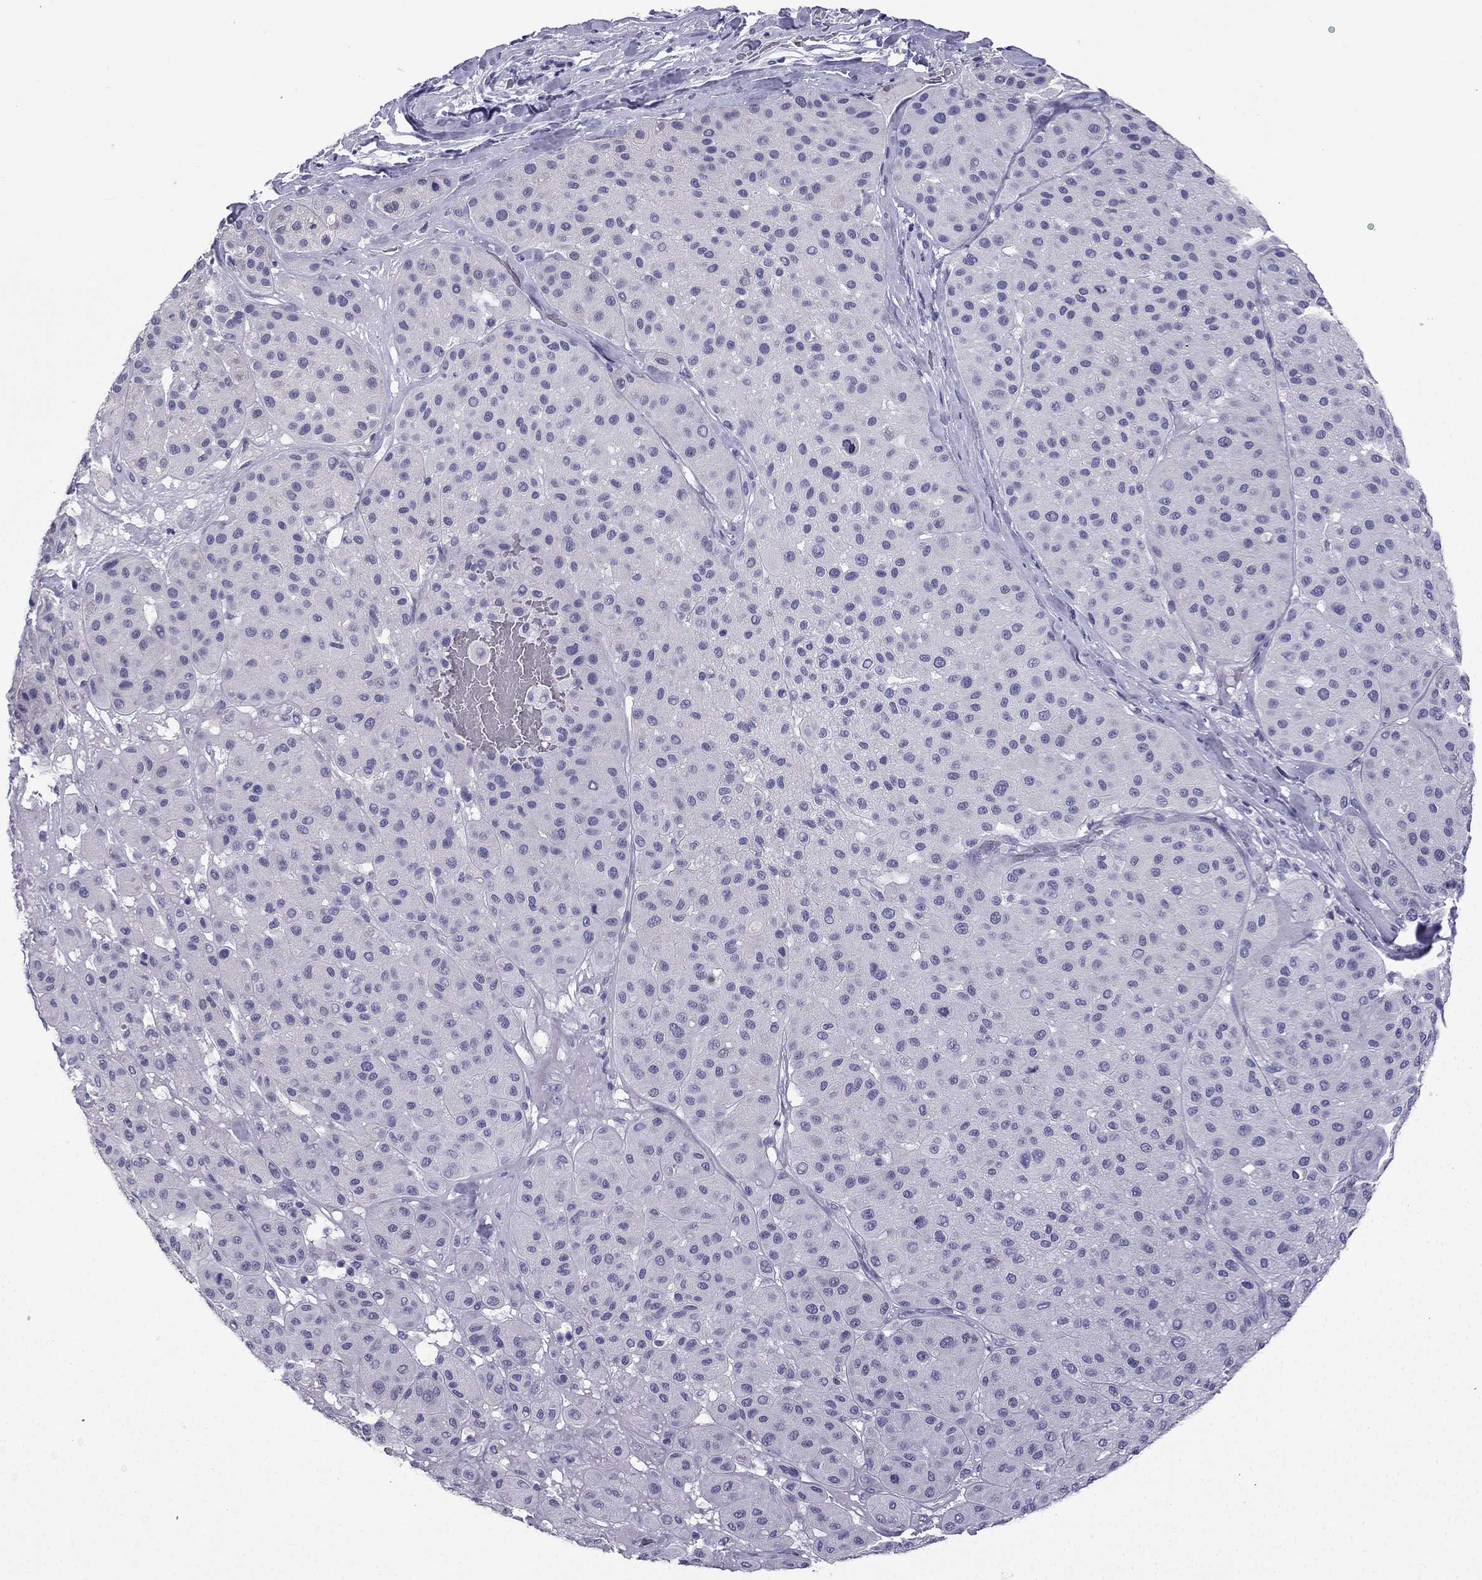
{"staining": {"intensity": "negative", "quantity": "none", "location": "none"}, "tissue": "melanoma", "cell_type": "Tumor cells", "image_type": "cancer", "snomed": [{"axis": "morphology", "description": "Malignant melanoma, Metastatic site"}, {"axis": "topography", "description": "Smooth muscle"}], "caption": "Tumor cells show no significant protein expression in melanoma.", "gene": "NPTX1", "patient": {"sex": "male", "age": 41}}